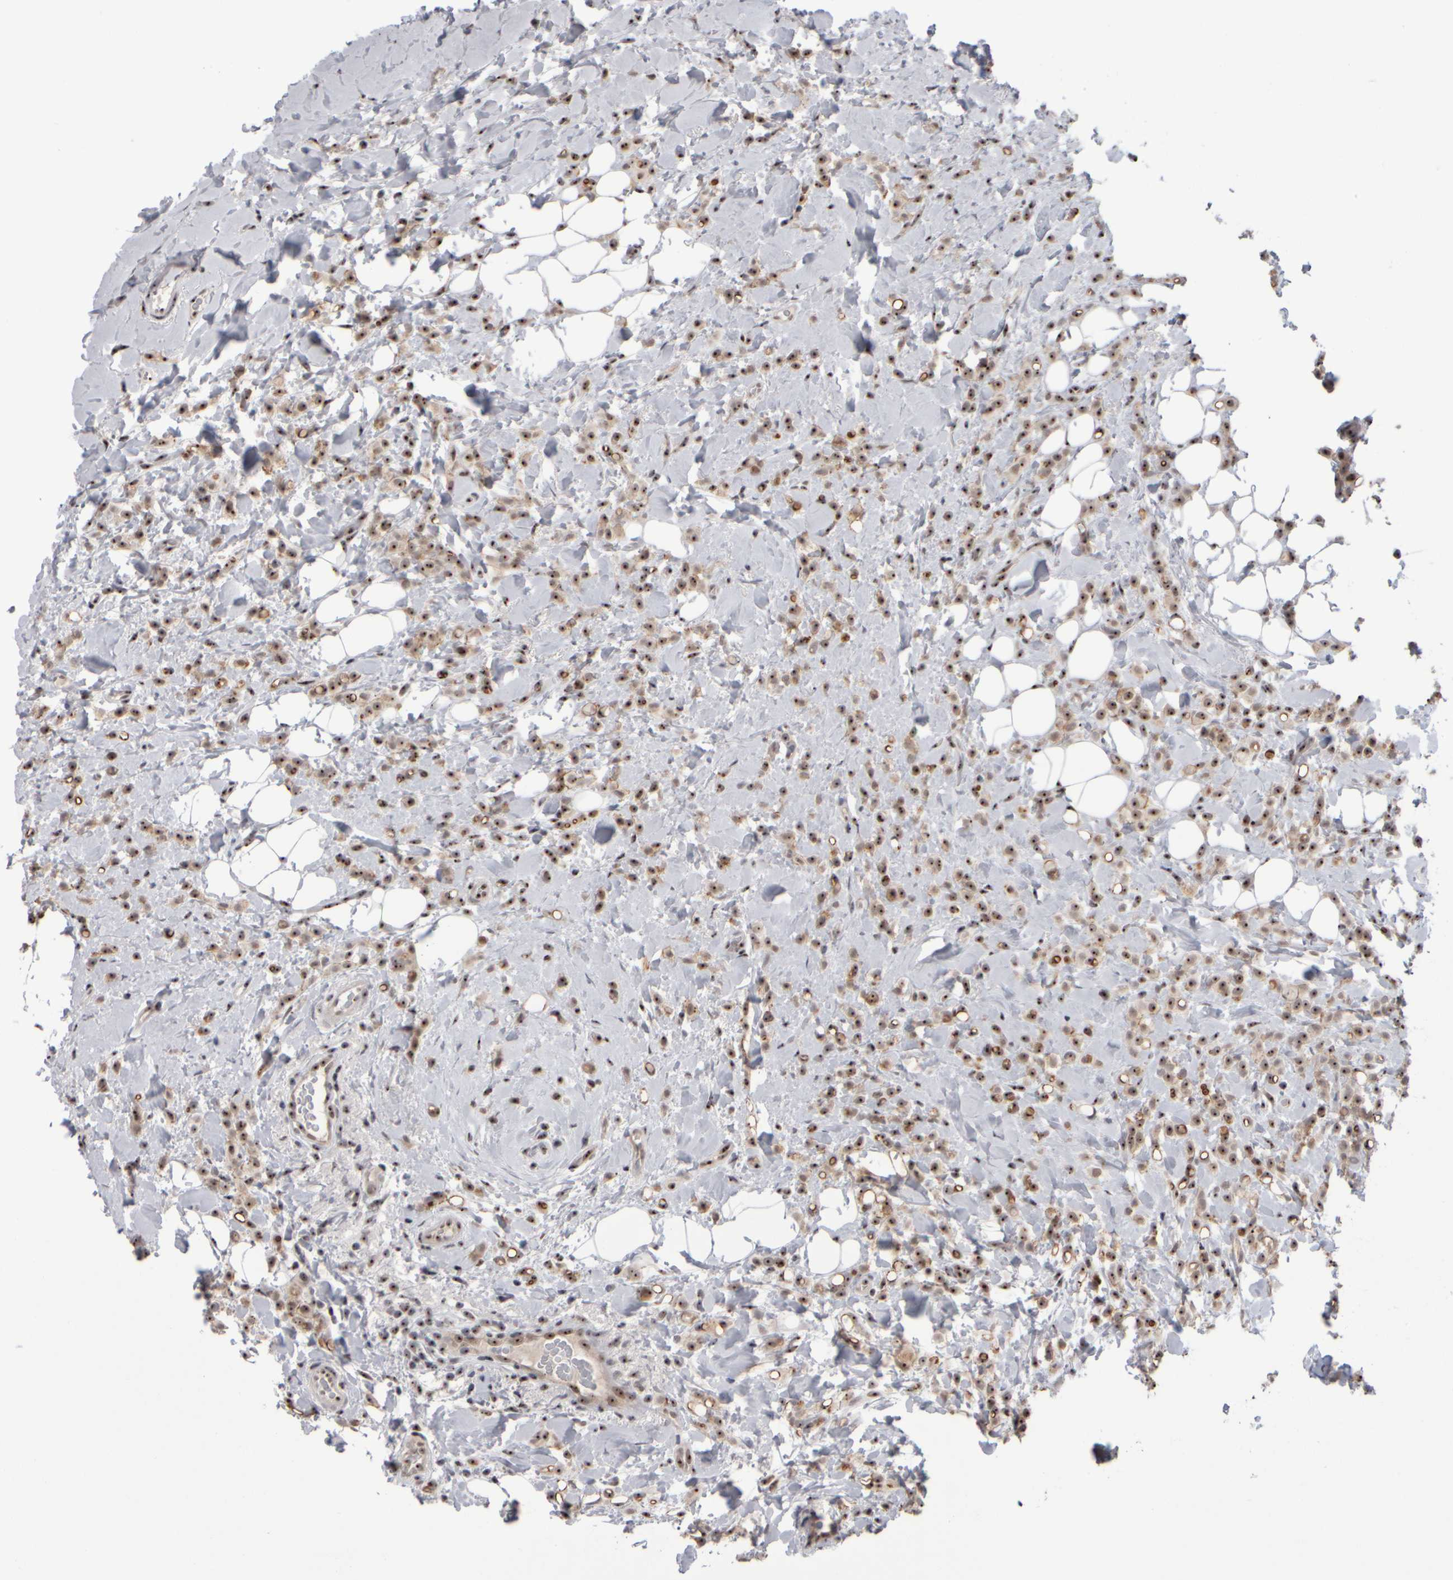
{"staining": {"intensity": "moderate", "quantity": ">75%", "location": "nuclear"}, "tissue": "breast cancer", "cell_type": "Tumor cells", "image_type": "cancer", "snomed": [{"axis": "morphology", "description": "Normal tissue, NOS"}, {"axis": "morphology", "description": "Lobular carcinoma"}, {"axis": "topography", "description": "Breast"}], "caption": "Immunohistochemistry (IHC) micrograph of neoplastic tissue: human breast cancer (lobular carcinoma) stained using IHC reveals medium levels of moderate protein expression localized specifically in the nuclear of tumor cells, appearing as a nuclear brown color.", "gene": "SURF6", "patient": {"sex": "female", "age": 50}}